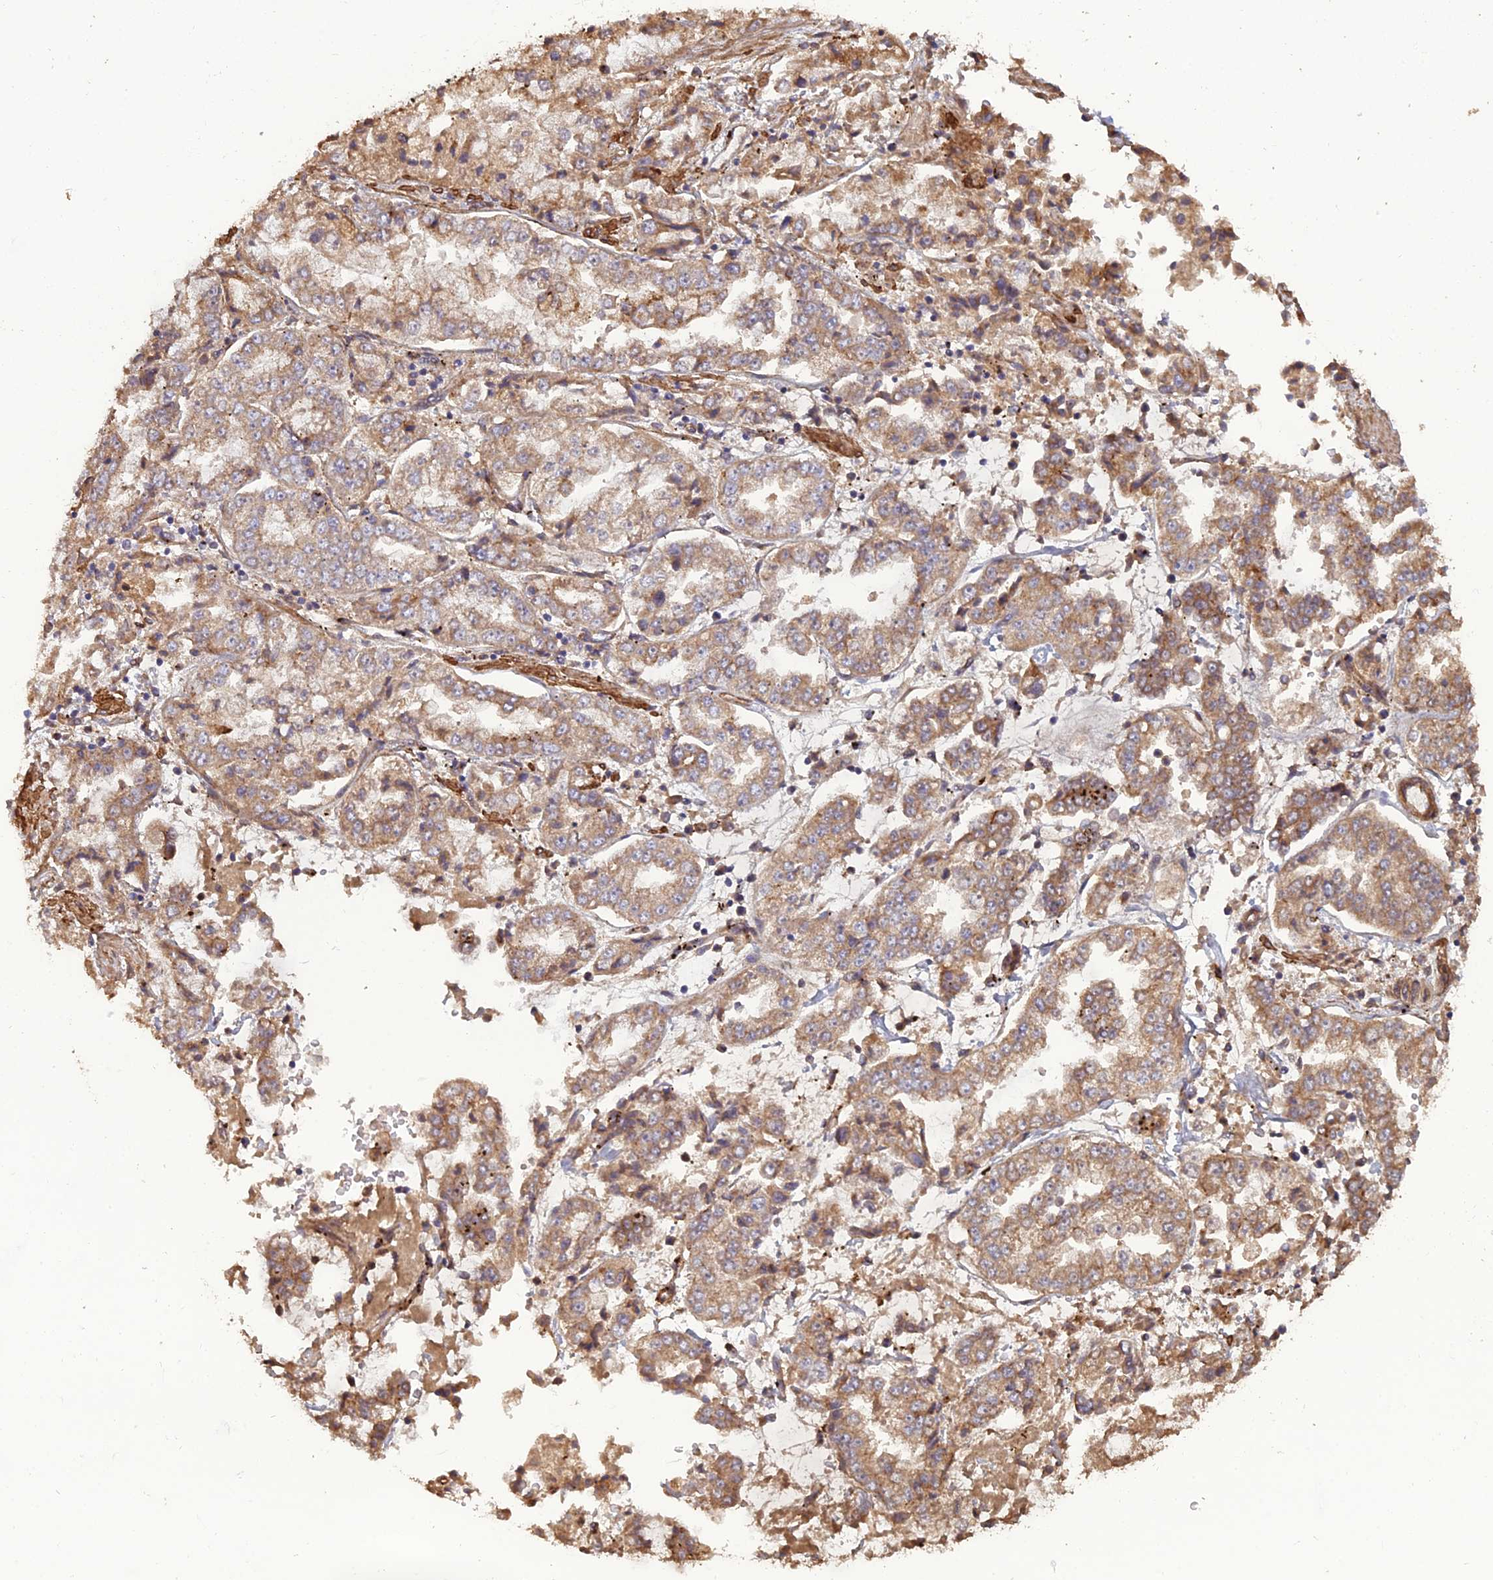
{"staining": {"intensity": "moderate", "quantity": ">75%", "location": "cytoplasmic/membranous"}, "tissue": "stomach cancer", "cell_type": "Tumor cells", "image_type": "cancer", "snomed": [{"axis": "morphology", "description": "Adenocarcinoma, NOS"}, {"axis": "topography", "description": "Stomach"}], "caption": "Human stomach cancer (adenocarcinoma) stained with a brown dye reveals moderate cytoplasmic/membranous positive expression in about >75% of tumor cells.", "gene": "ATP6V0A2", "patient": {"sex": "male", "age": 76}}